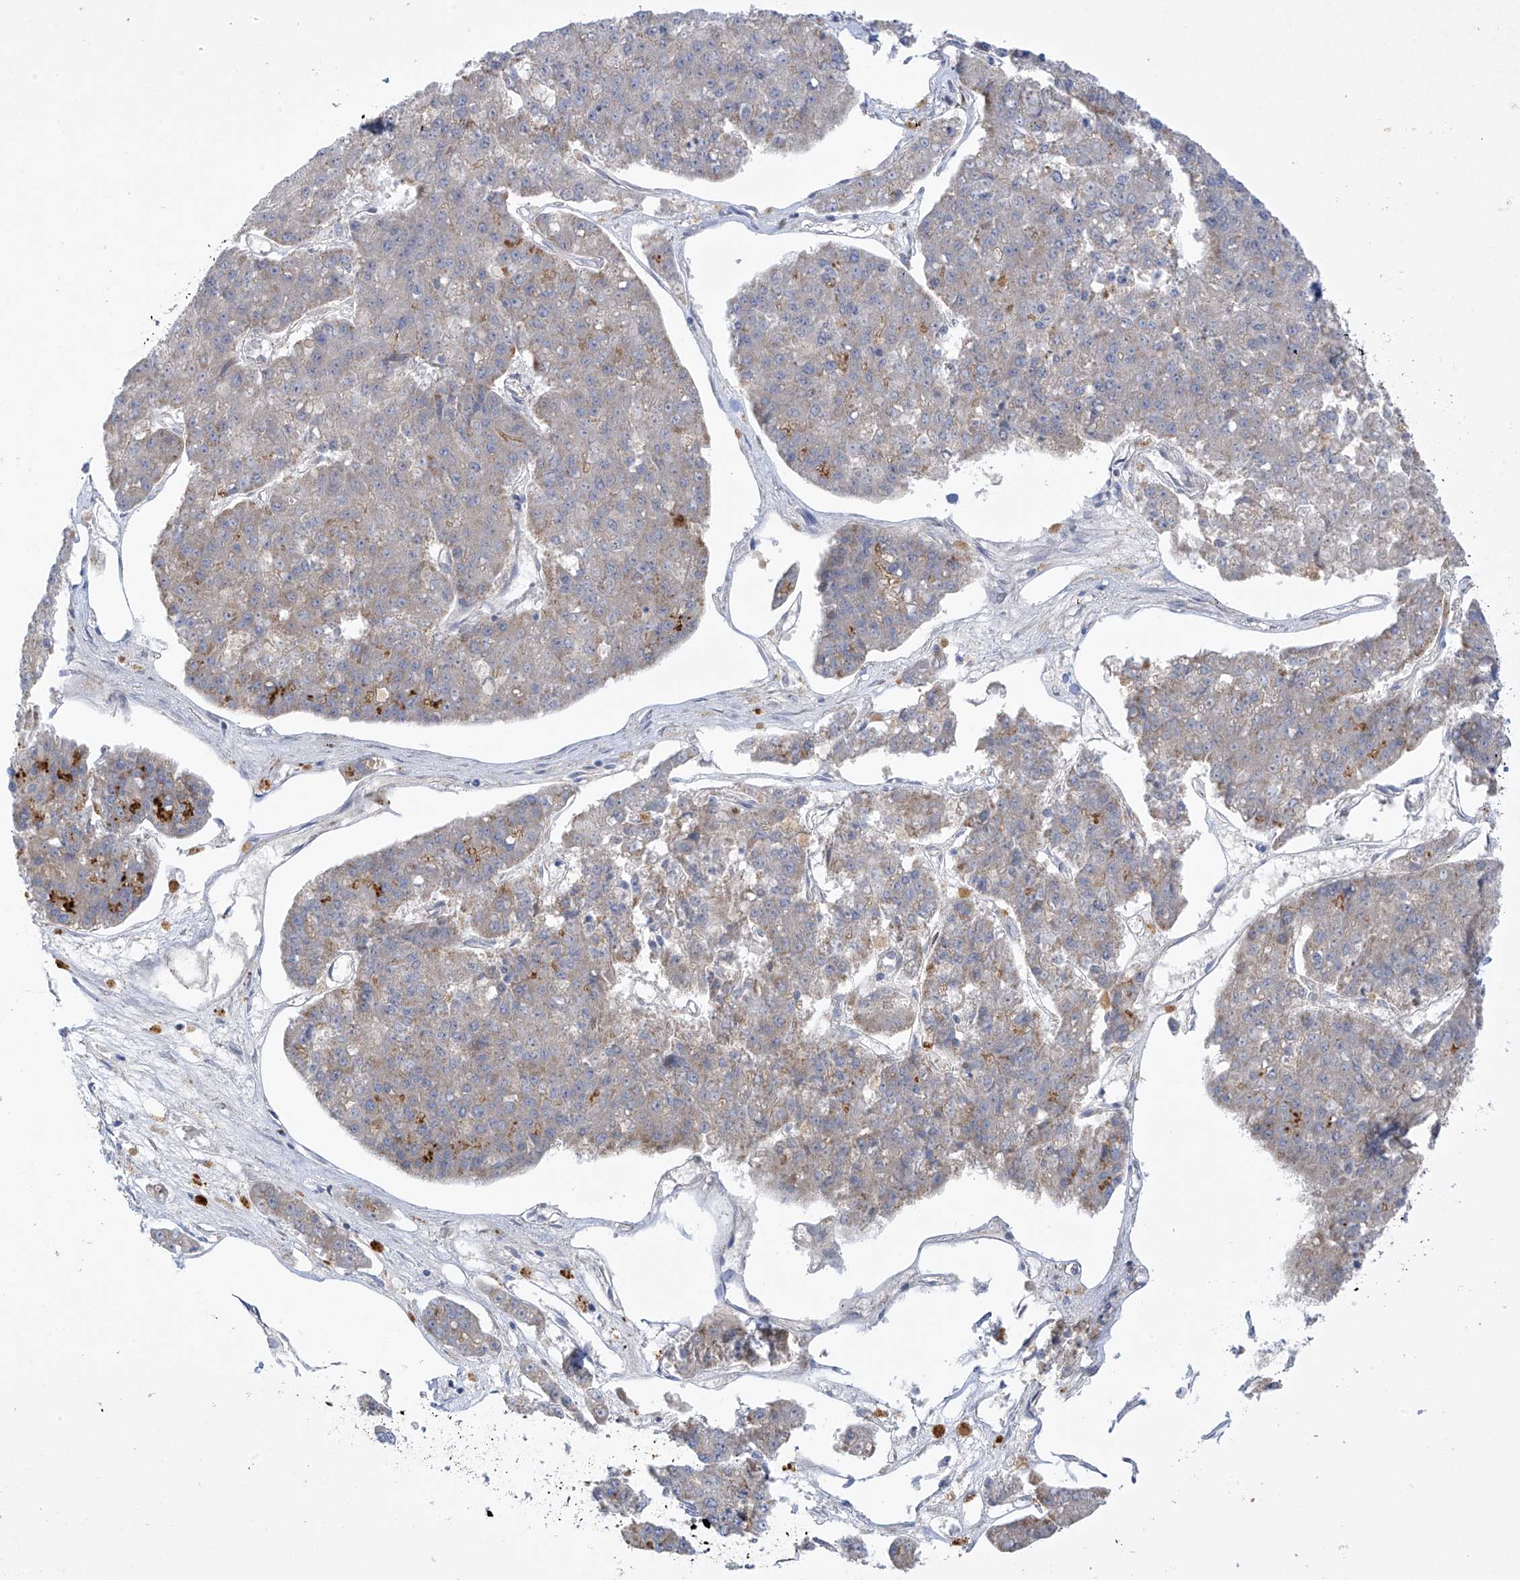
{"staining": {"intensity": "weak", "quantity": "25%-75%", "location": "cytoplasmic/membranous"}, "tissue": "pancreatic cancer", "cell_type": "Tumor cells", "image_type": "cancer", "snomed": [{"axis": "morphology", "description": "Adenocarcinoma, NOS"}, {"axis": "topography", "description": "Pancreas"}], "caption": "Pancreatic adenocarcinoma stained for a protein reveals weak cytoplasmic/membranous positivity in tumor cells.", "gene": "METTL18", "patient": {"sex": "male", "age": 50}}